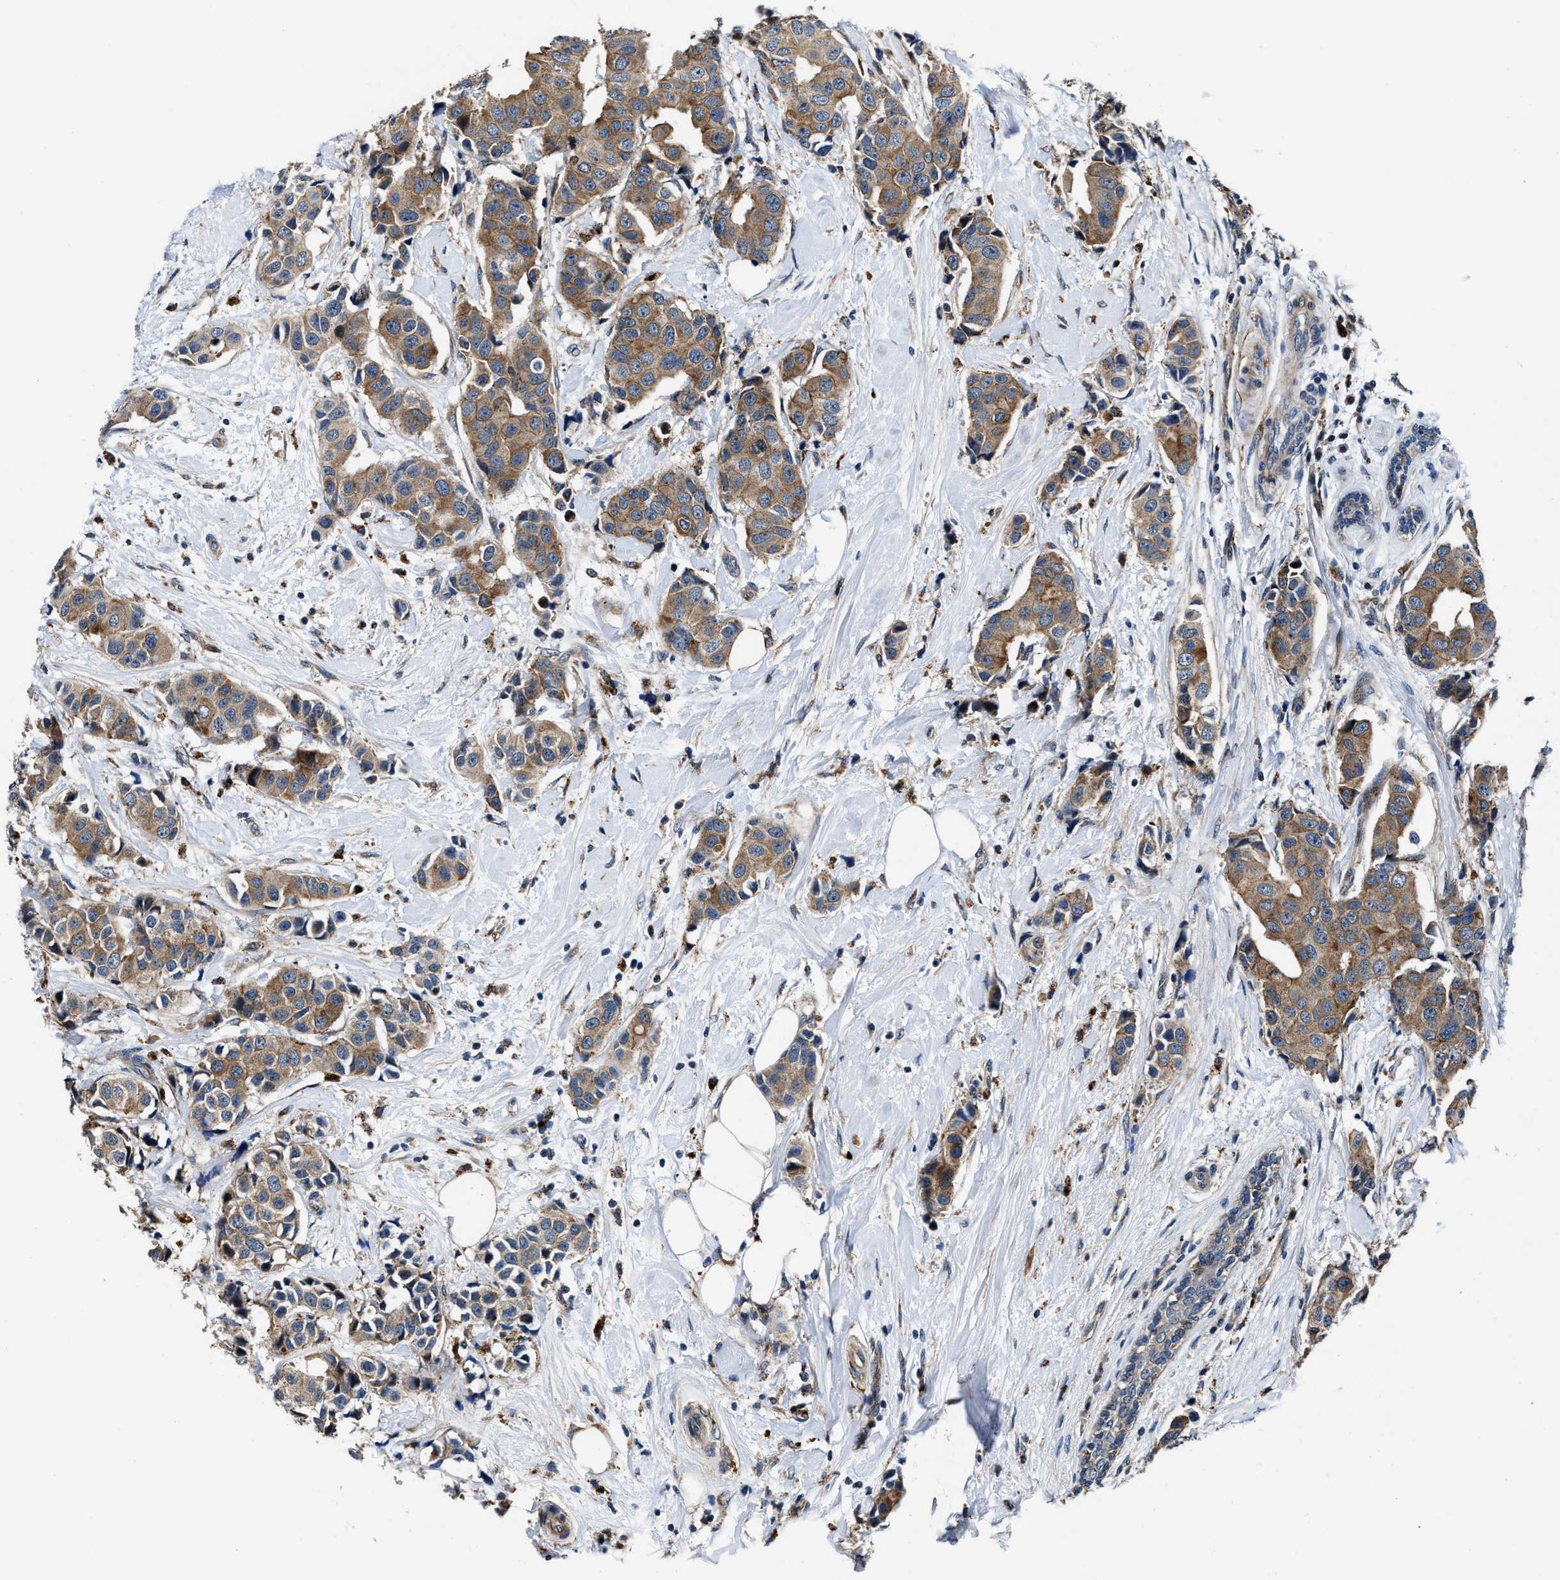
{"staining": {"intensity": "moderate", "quantity": ">75%", "location": "cytoplasmic/membranous"}, "tissue": "breast cancer", "cell_type": "Tumor cells", "image_type": "cancer", "snomed": [{"axis": "morphology", "description": "Normal tissue, NOS"}, {"axis": "morphology", "description": "Duct carcinoma"}, {"axis": "topography", "description": "Breast"}], "caption": "IHC image of breast cancer stained for a protein (brown), which demonstrates medium levels of moderate cytoplasmic/membranous positivity in about >75% of tumor cells.", "gene": "C2orf66", "patient": {"sex": "female", "age": 39}}